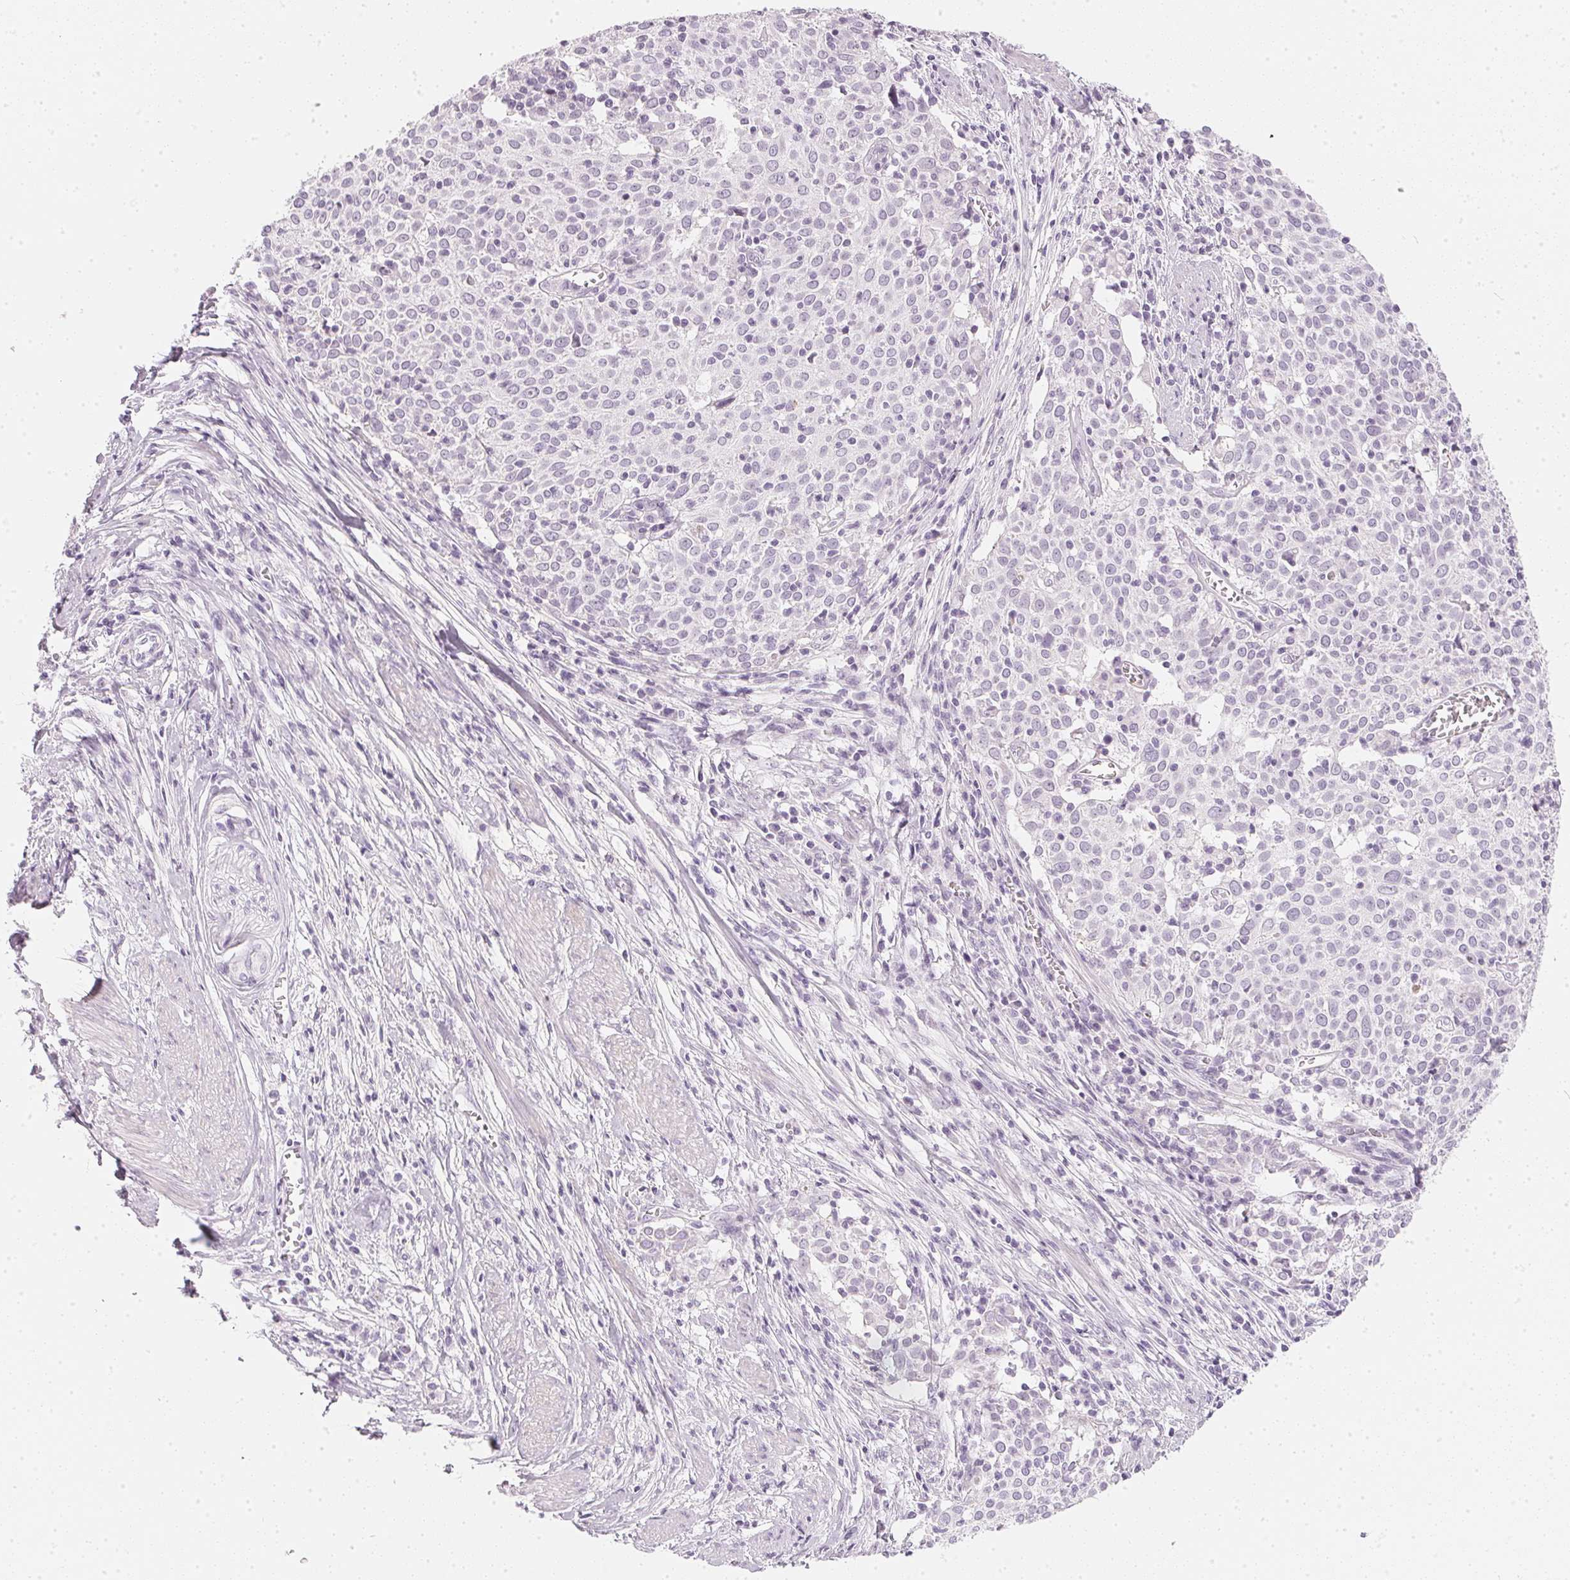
{"staining": {"intensity": "negative", "quantity": "none", "location": "none"}, "tissue": "cervical cancer", "cell_type": "Tumor cells", "image_type": "cancer", "snomed": [{"axis": "morphology", "description": "Squamous cell carcinoma, NOS"}, {"axis": "topography", "description": "Cervix"}], "caption": "Tumor cells are negative for protein expression in human squamous cell carcinoma (cervical).", "gene": "CHST4", "patient": {"sex": "female", "age": 39}}